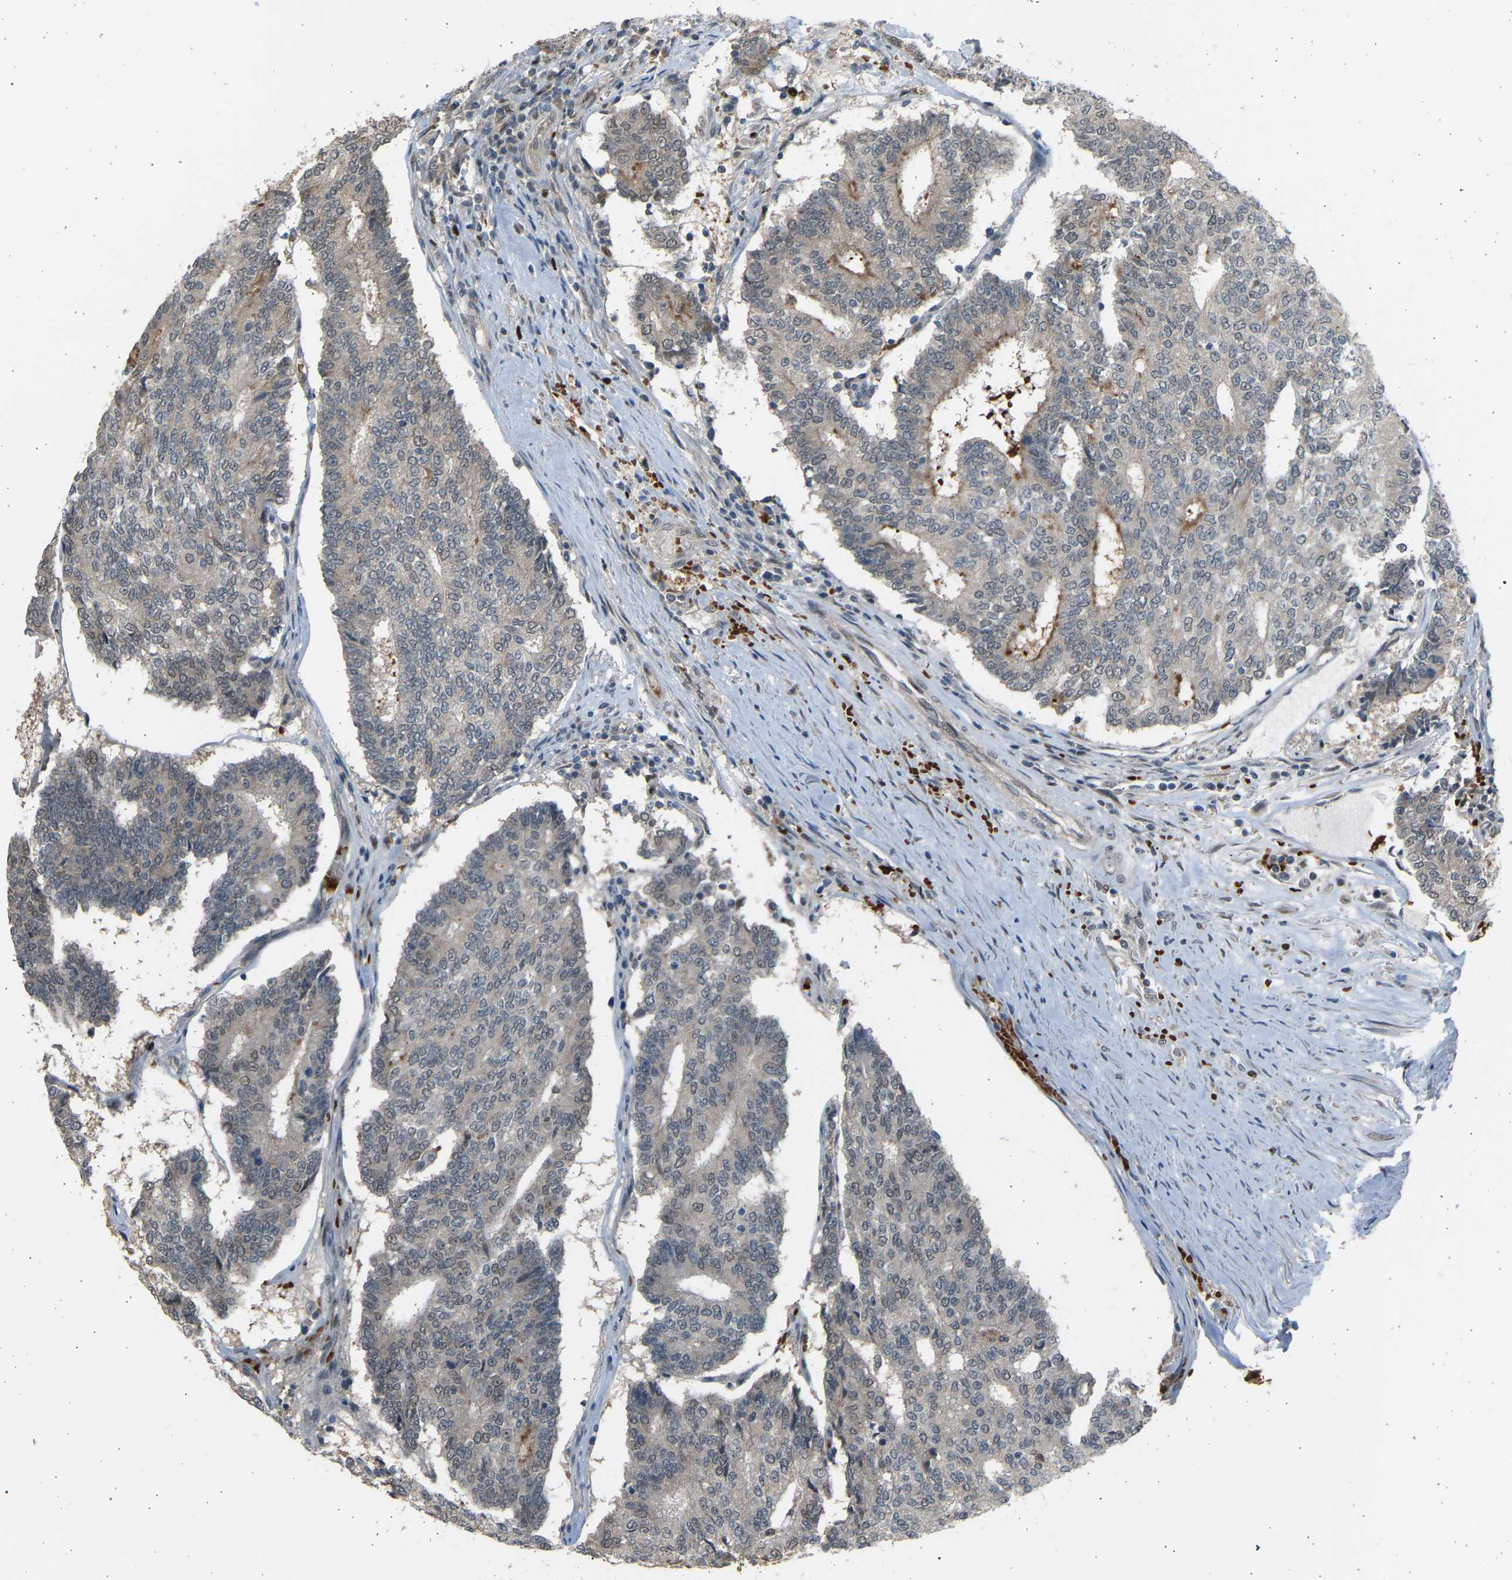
{"staining": {"intensity": "weak", "quantity": "<25%", "location": "cytoplasmic/membranous"}, "tissue": "prostate cancer", "cell_type": "Tumor cells", "image_type": "cancer", "snomed": [{"axis": "morphology", "description": "Normal tissue, NOS"}, {"axis": "morphology", "description": "Adenocarcinoma, High grade"}, {"axis": "topography", "description": "Prostate"}, {"axis": "topography", "description": "Seminal veicle"}], "caption": "Immunohistochemistry (IHC) micrograph of neoplastic tissue: human prostate cancer (adenocarcinoma (high-grade)) stained with DAB reveals no significant protein expression in tumor cells.", "gene": "BIRC2", "patient": {"sex": "male", "age": 55}}